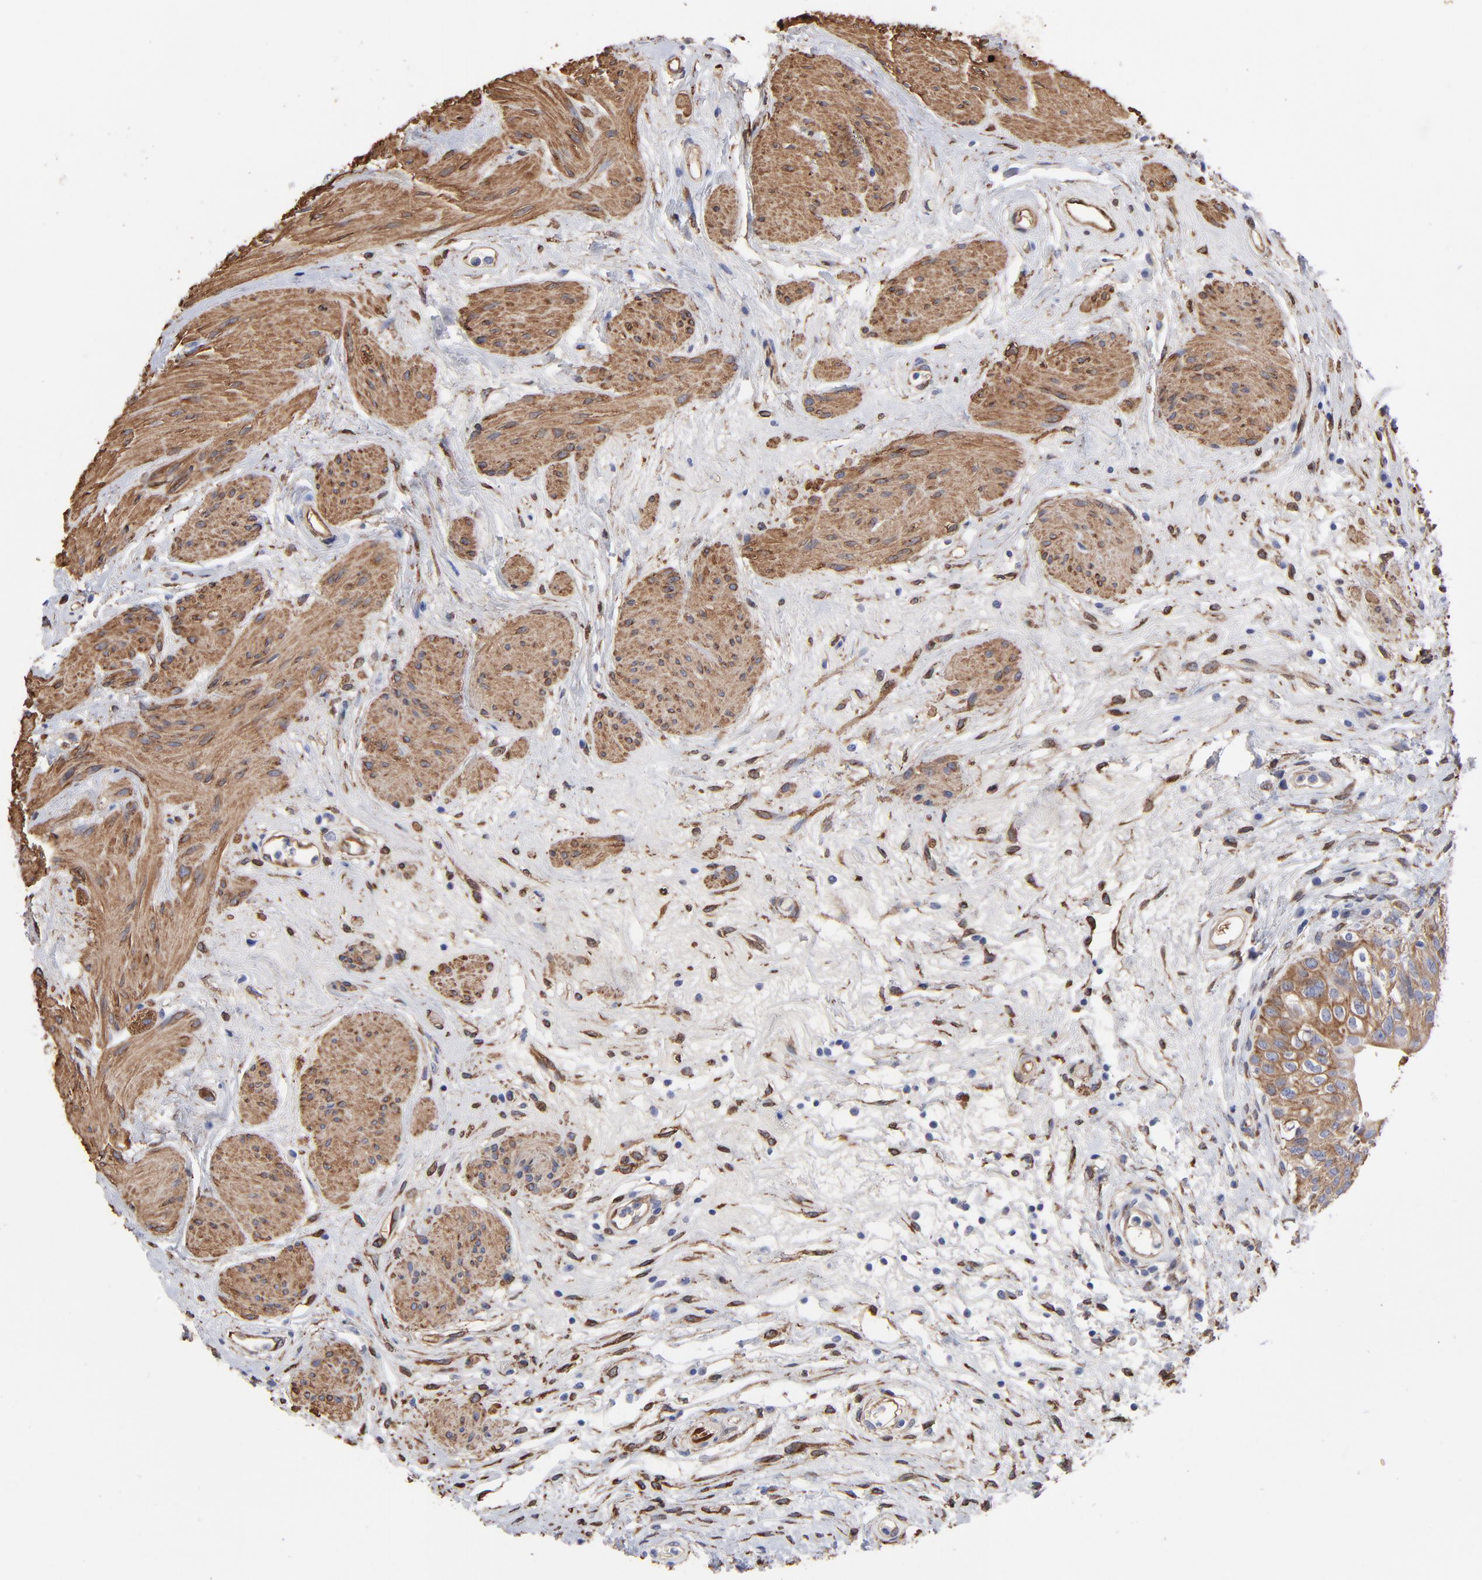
{"staining": {"intensity": "moderate", "quantity": "25%-75%", "location": "cytoplasmic/membranous"}, "tissue": "urinary bladder", "cell_type": "Urothelial cells", "image_type": "normal", "snomed": [{"axis": "morphology", "description": "Normal tissue, NOS"}, {"axis": "topography", "description": "Urinary bladder"}], "caption": "Immunohistochemistry histopathology image of benign urinary bladder: human urinary bladder stained using immunohistochemistry (IHC) demonstrates medium levels of moderate protein expression localized specifically in the cytoplasmic/membranous of urothelial cells, appearing as a cytoplasmic/membranous brown color.", "gene": "CILP", "patient": {"sex": "female", "age": 55}}